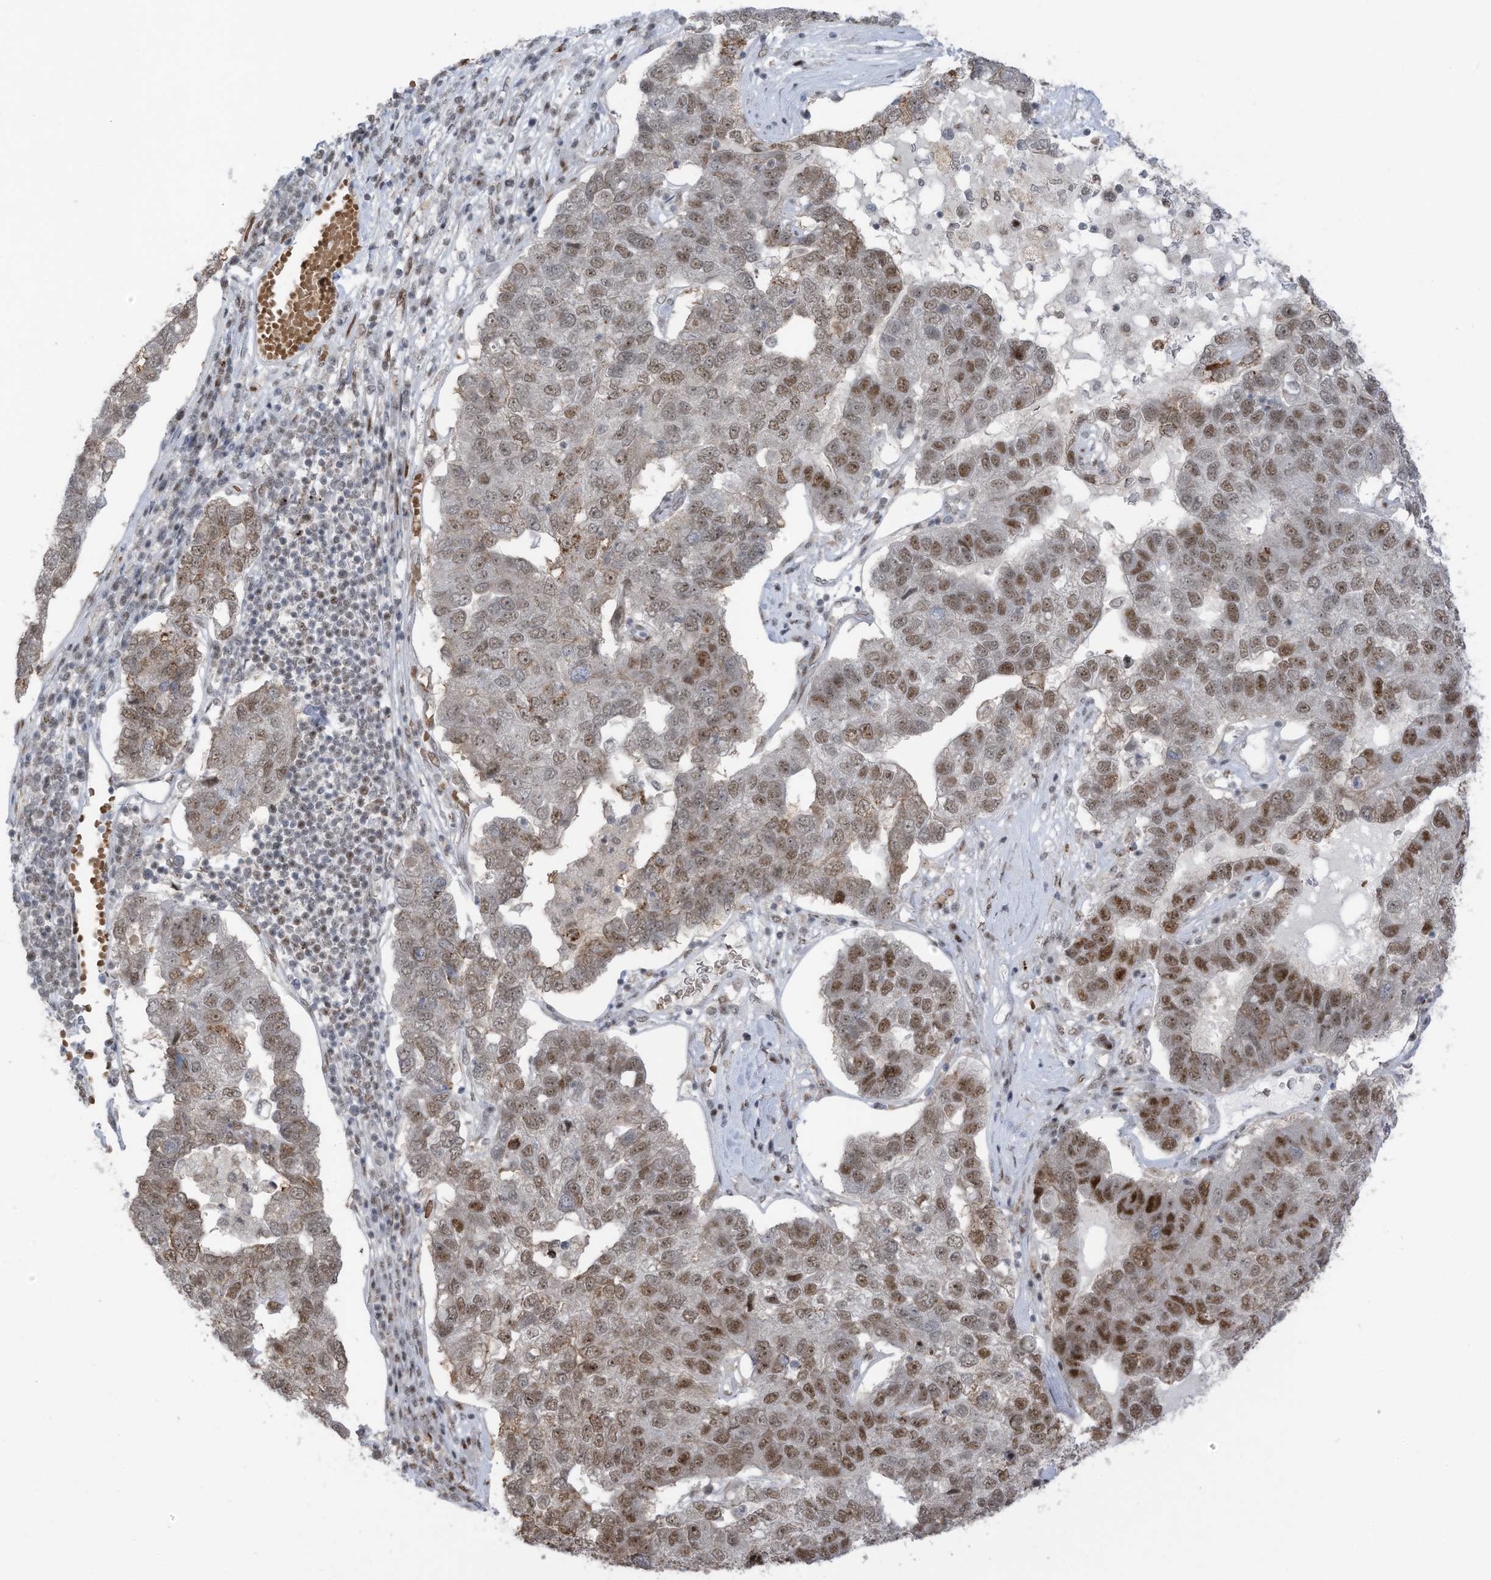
{"staining": {"intensity": "moderate", "quantity": ">75%", "location": "nuclear"}, "tissue": "pancreatic cancer", "cell_type": "Tumor cells", "image_type": "cancer", "snomed": [{"axis": "morphology", "description": "Adenocarcinoma, NOS"}, {"axis": "topography", "description": "Pancreas"}], "caption": "DAB immunohistochemical staining of human pancreatic adenocarcinoma demonstrates moderate nuclear protein expression in approximately >75% of tumor cells.", "gene": "ZCWPW2", "patient": {"sex": "female", "age": 61}}